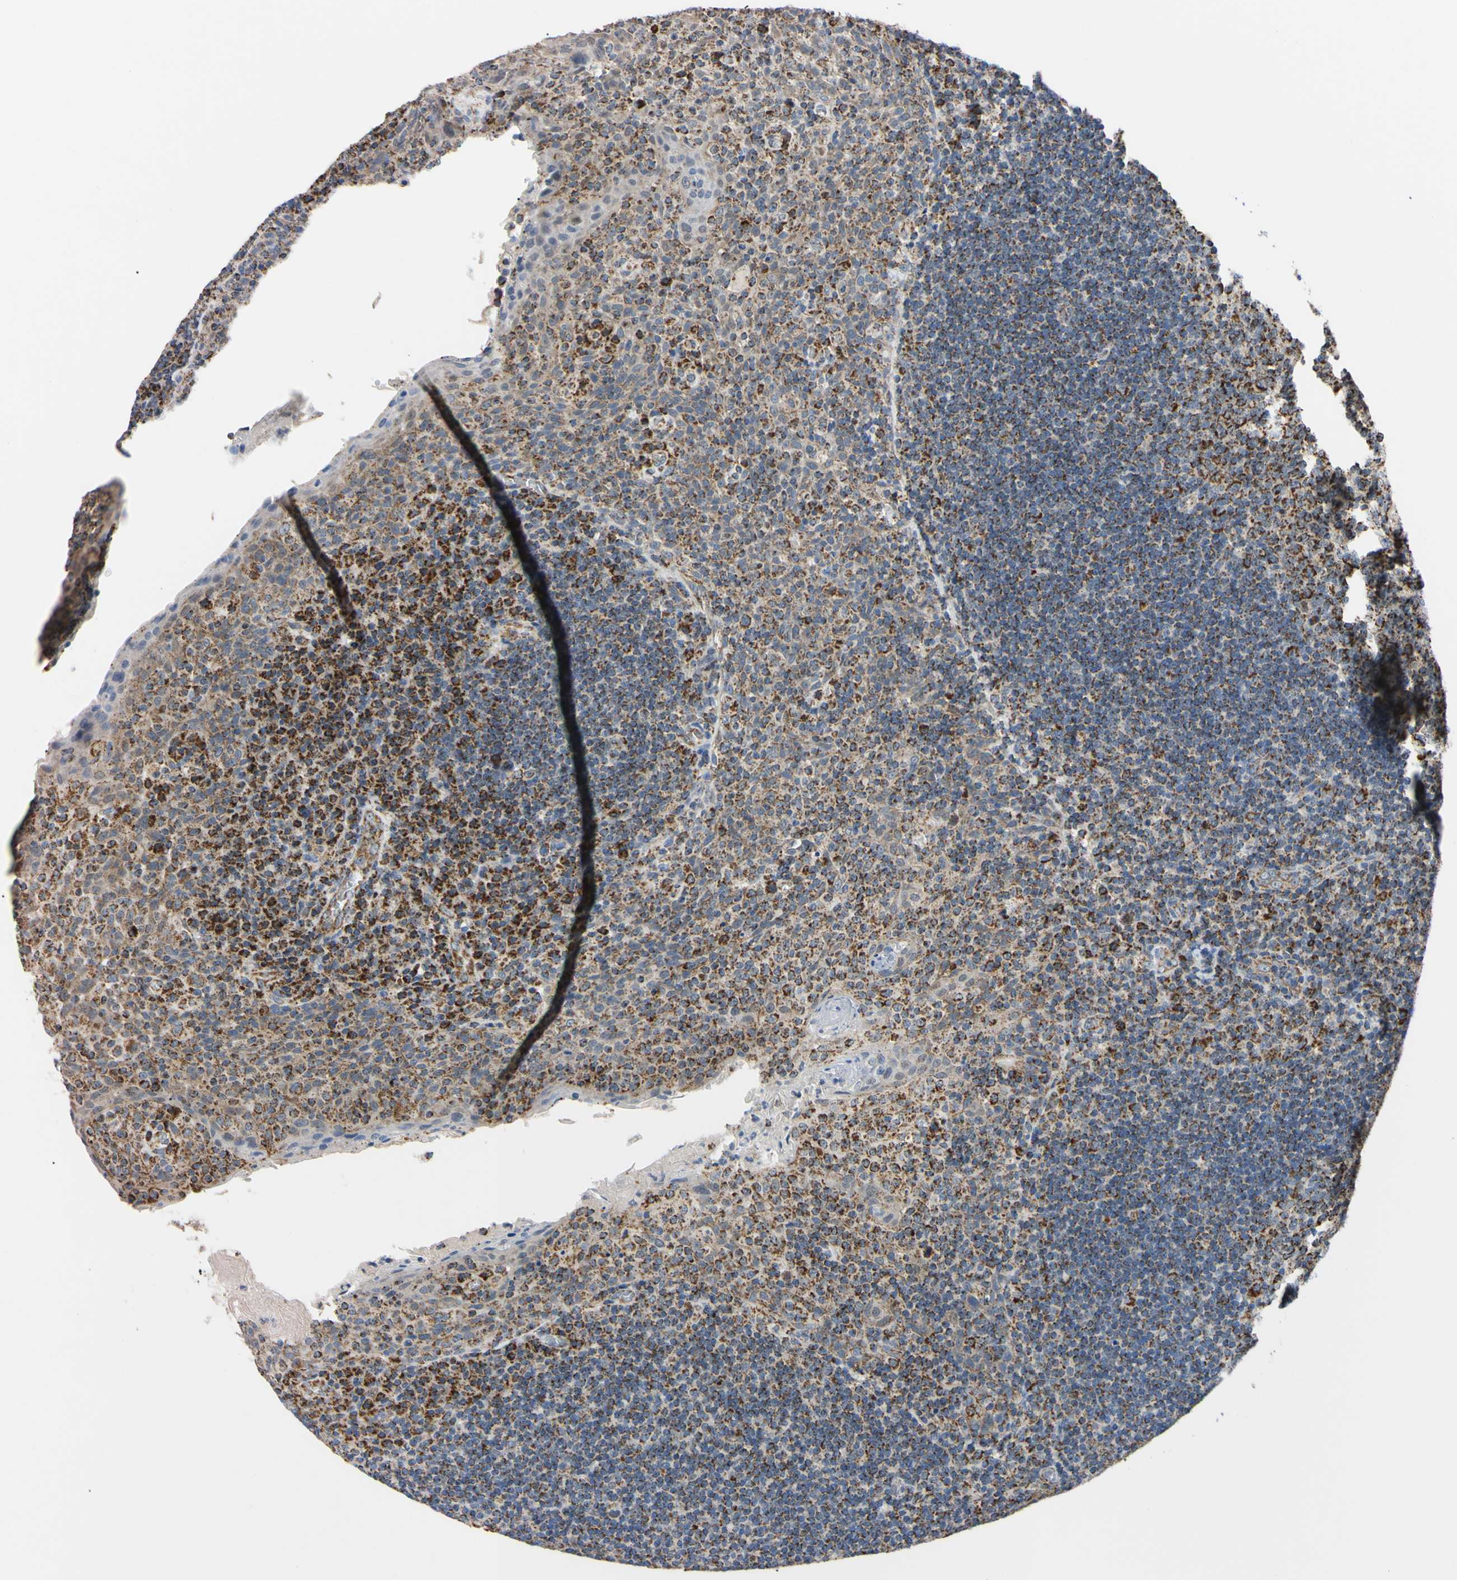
{"staining": {"intensity": "strong", "quantity": ">75%", "location": "cytoplasmic/membranous"}, "tissue": "tonsil", "cell_type": "Germinal center cells", "image_type": "normal", "snomed": [{"axis": "morphology", "description": "Normal tissue, NOS"}, {"axis": "topography", "description": "Tonsil"}], "caption": "Strong cytoplasmic/membranous expression for a protein is identified in about >75% of germinal center cells of benign tonsil using immunohistochemistry (IHC).", "gene": "CLPP", "patient": {"sex": "male", "age": 17}}